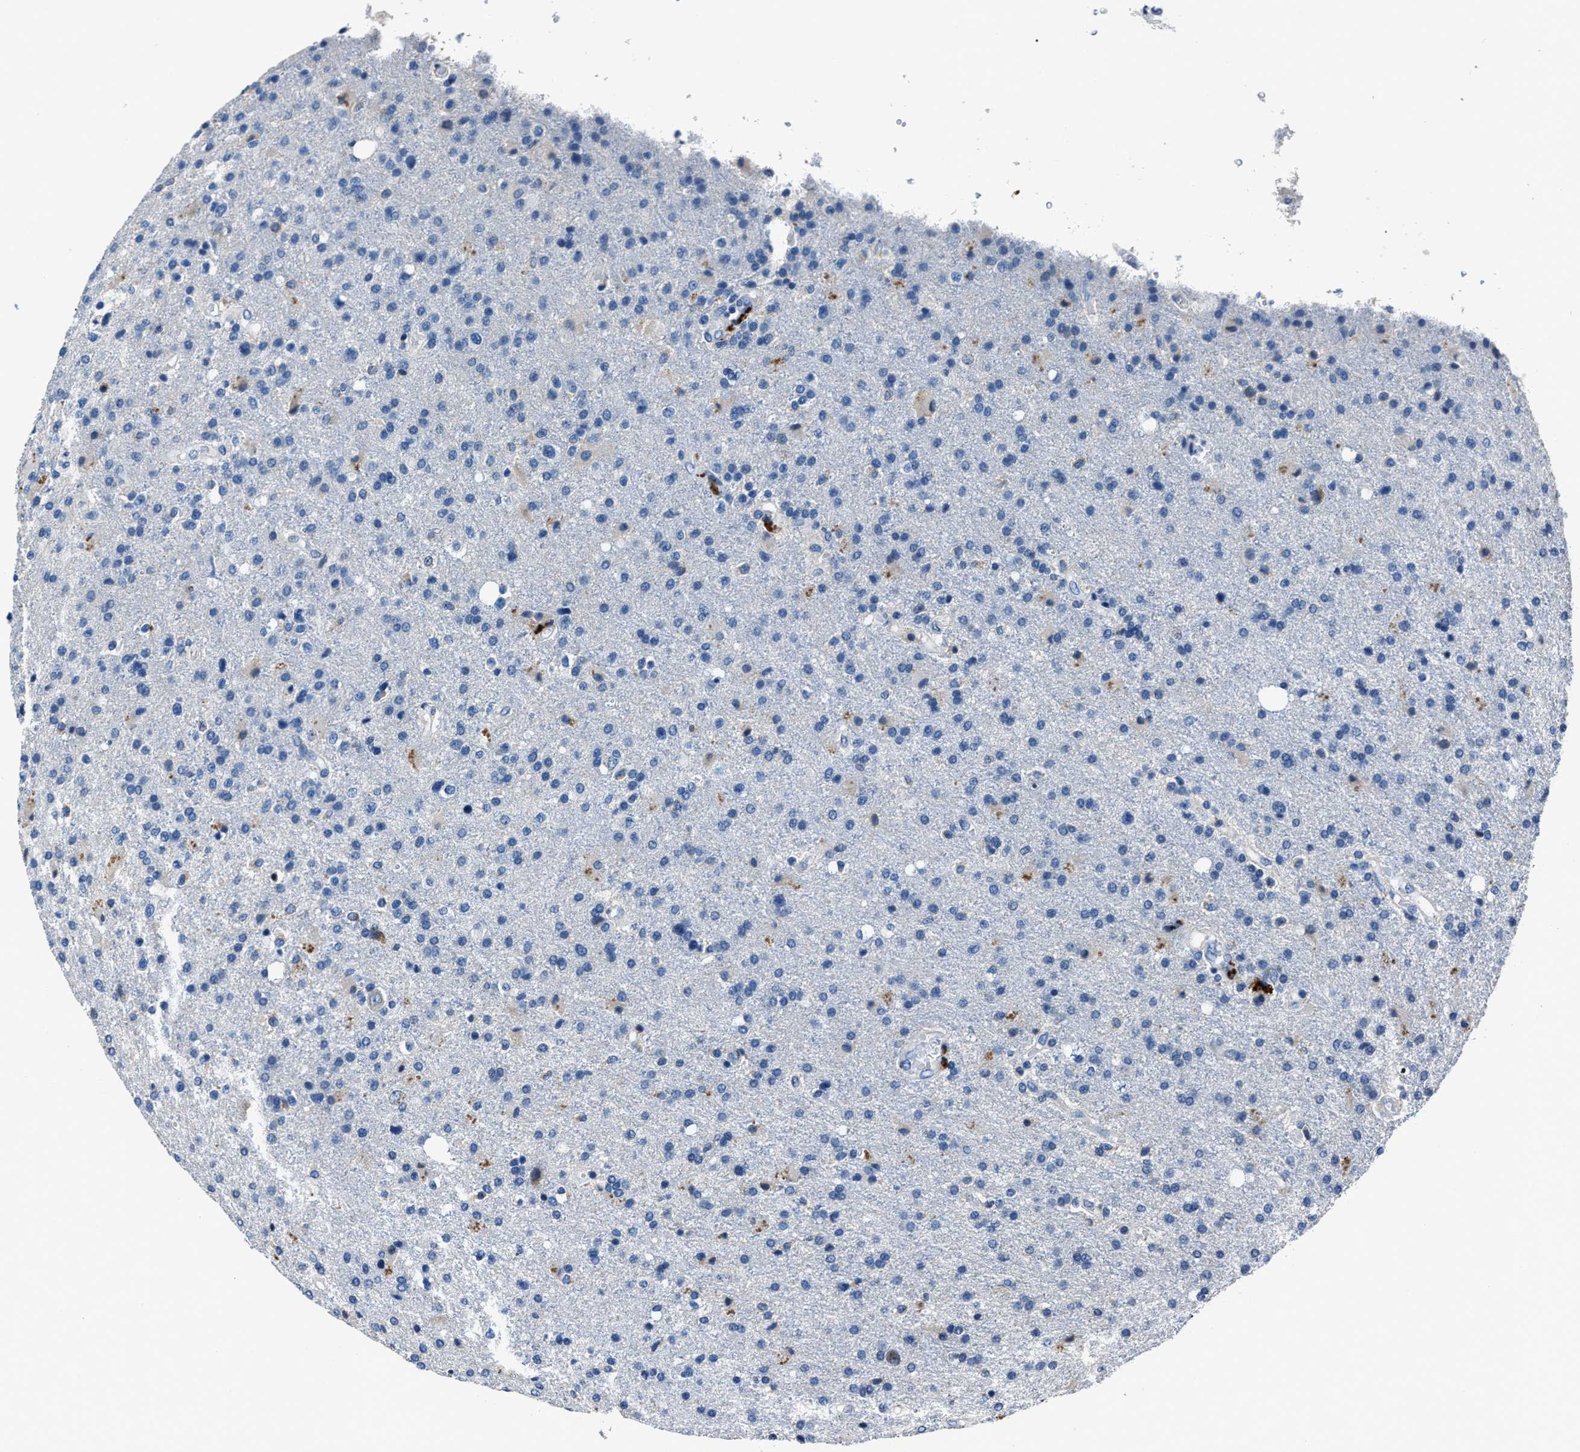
{"staining": {"intensity": "negative", "quantity": "none", "location": "none"}, "tissue": "glioma", "cell_type": "Tumor cells", "image_type": "cancer", "snomed": [{"axis": "morphology", "description": "Glioma, malignant, High grade"}, {"axis": "topography", "description": "Brain"}], "caption": "Tumor cells are negative for protein expression in human high-grade glioma (malignant). (IHC, brightfield microscopy, high magnification).", "gene": "FGL2", "patient": {"sex": "male", "age": 72}}